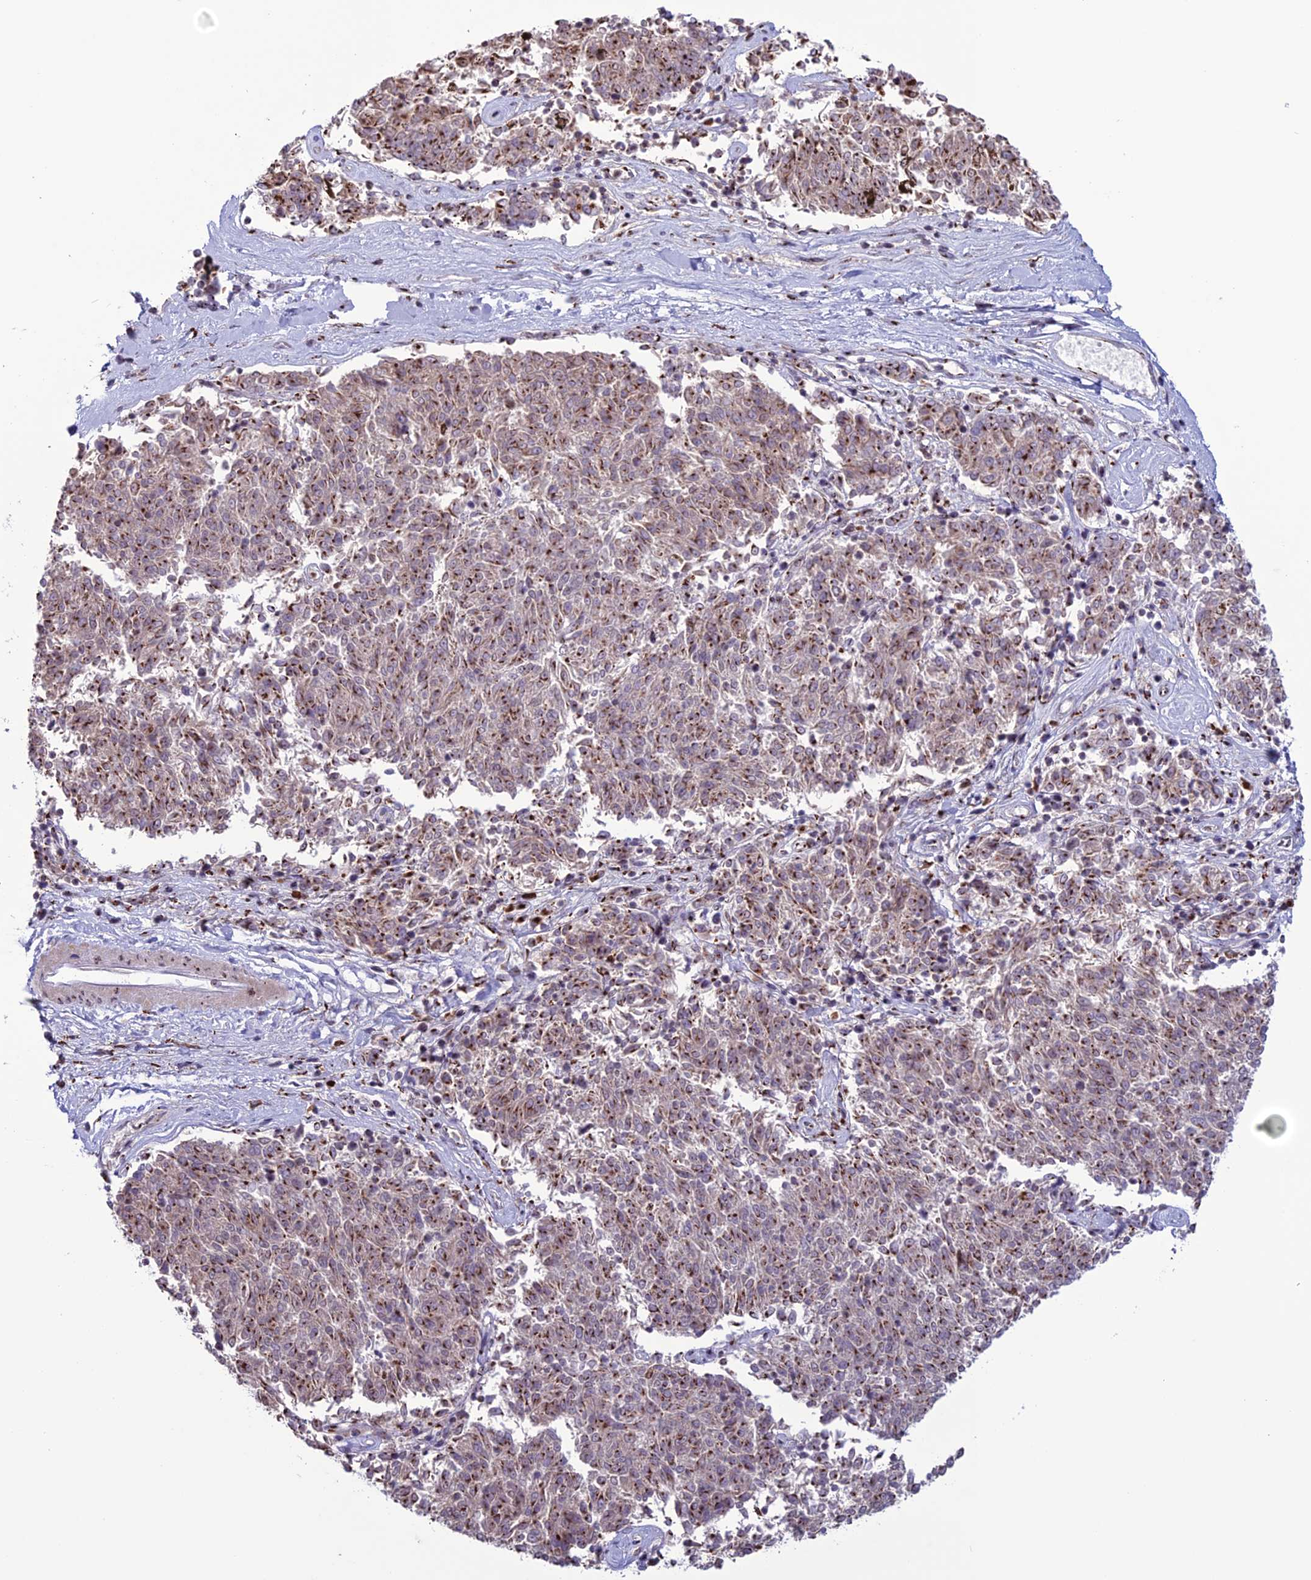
{"staining": {"intensity": "moderate", "quantity": ">75%", "location": "cytoplasmic/membranous"}, "tissue": "melanoma", "cell_type": "Tumor cells", "image_type": "cancer", "snomed": [{"axis": "morphology", "description": "Malignant melanoma, NOS"}, {"axis": "topography", "description": "Skin"}], "caption": "Immunohistochemical staining of human melanoma shows medium levels of moderate cytoplasmic/membranous expression in about >75% of tumor cells. Using DAB (3,3'-diaminobenzidine) (brown) and hematoxylin (blue) stains, captured at high magnification using brightfield microscopy.", "gene": "PLEKHA4", "patient": {"sex": "female", "age": 72}}